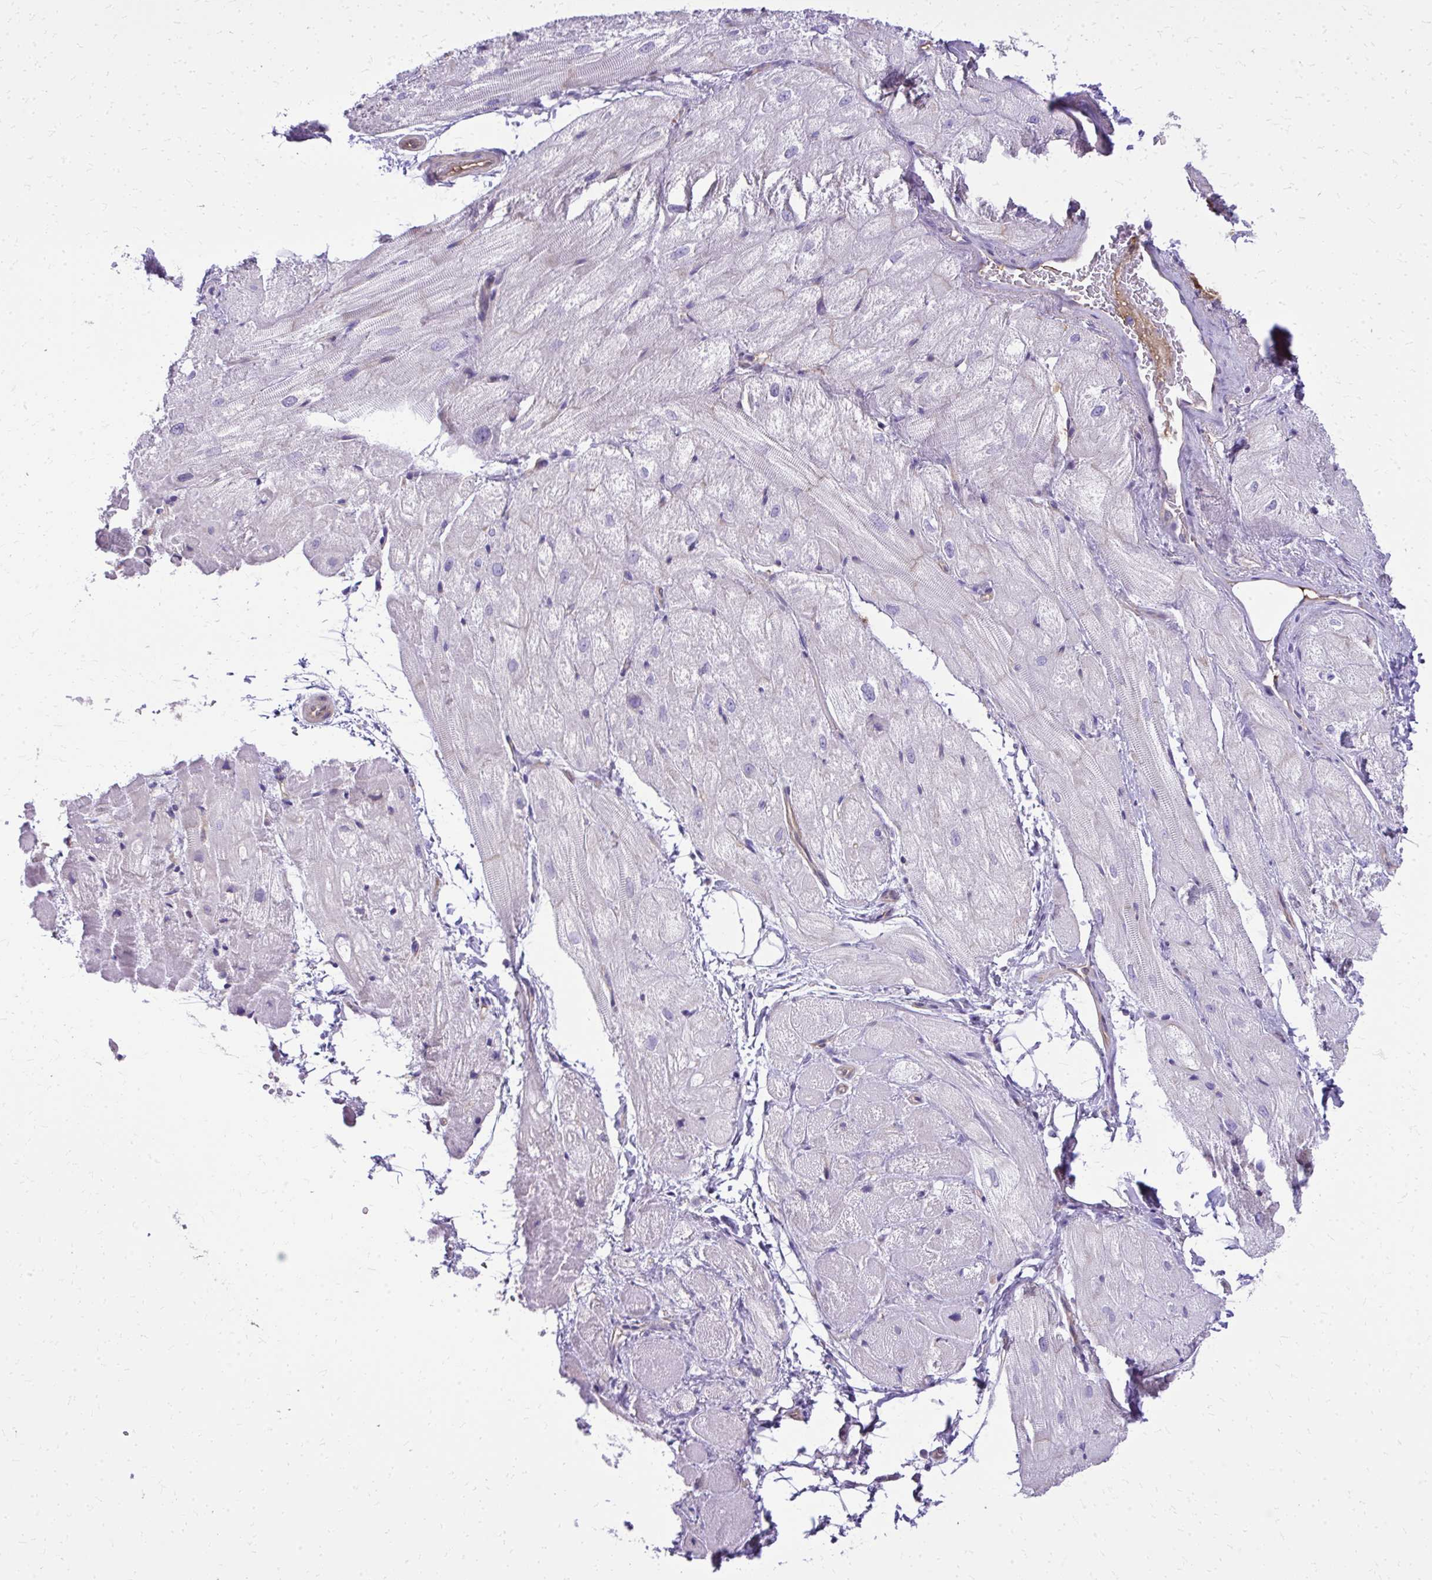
{"staining": {"intensity": "negative", "quantity": "none", "location": "none"}, "tissue": "heart muscle", "cell_type": "Cardiomyocytes", "image_type": "normal", "snomed": [{"axis": "morphology", "description": "Normal tissue, NOS"}, {"axis": "topography", "description": "Heart"}], "caption": "Immunohistochemical staining of benign heart muscle exhibits no significant staining in cardiomyocytes. (DAB (3,3'-diaminobenzidine) immunohistochemistry, high magnification).", "gene": "RUNDC3B", "patient": {"sex": "male", "age": 62}}